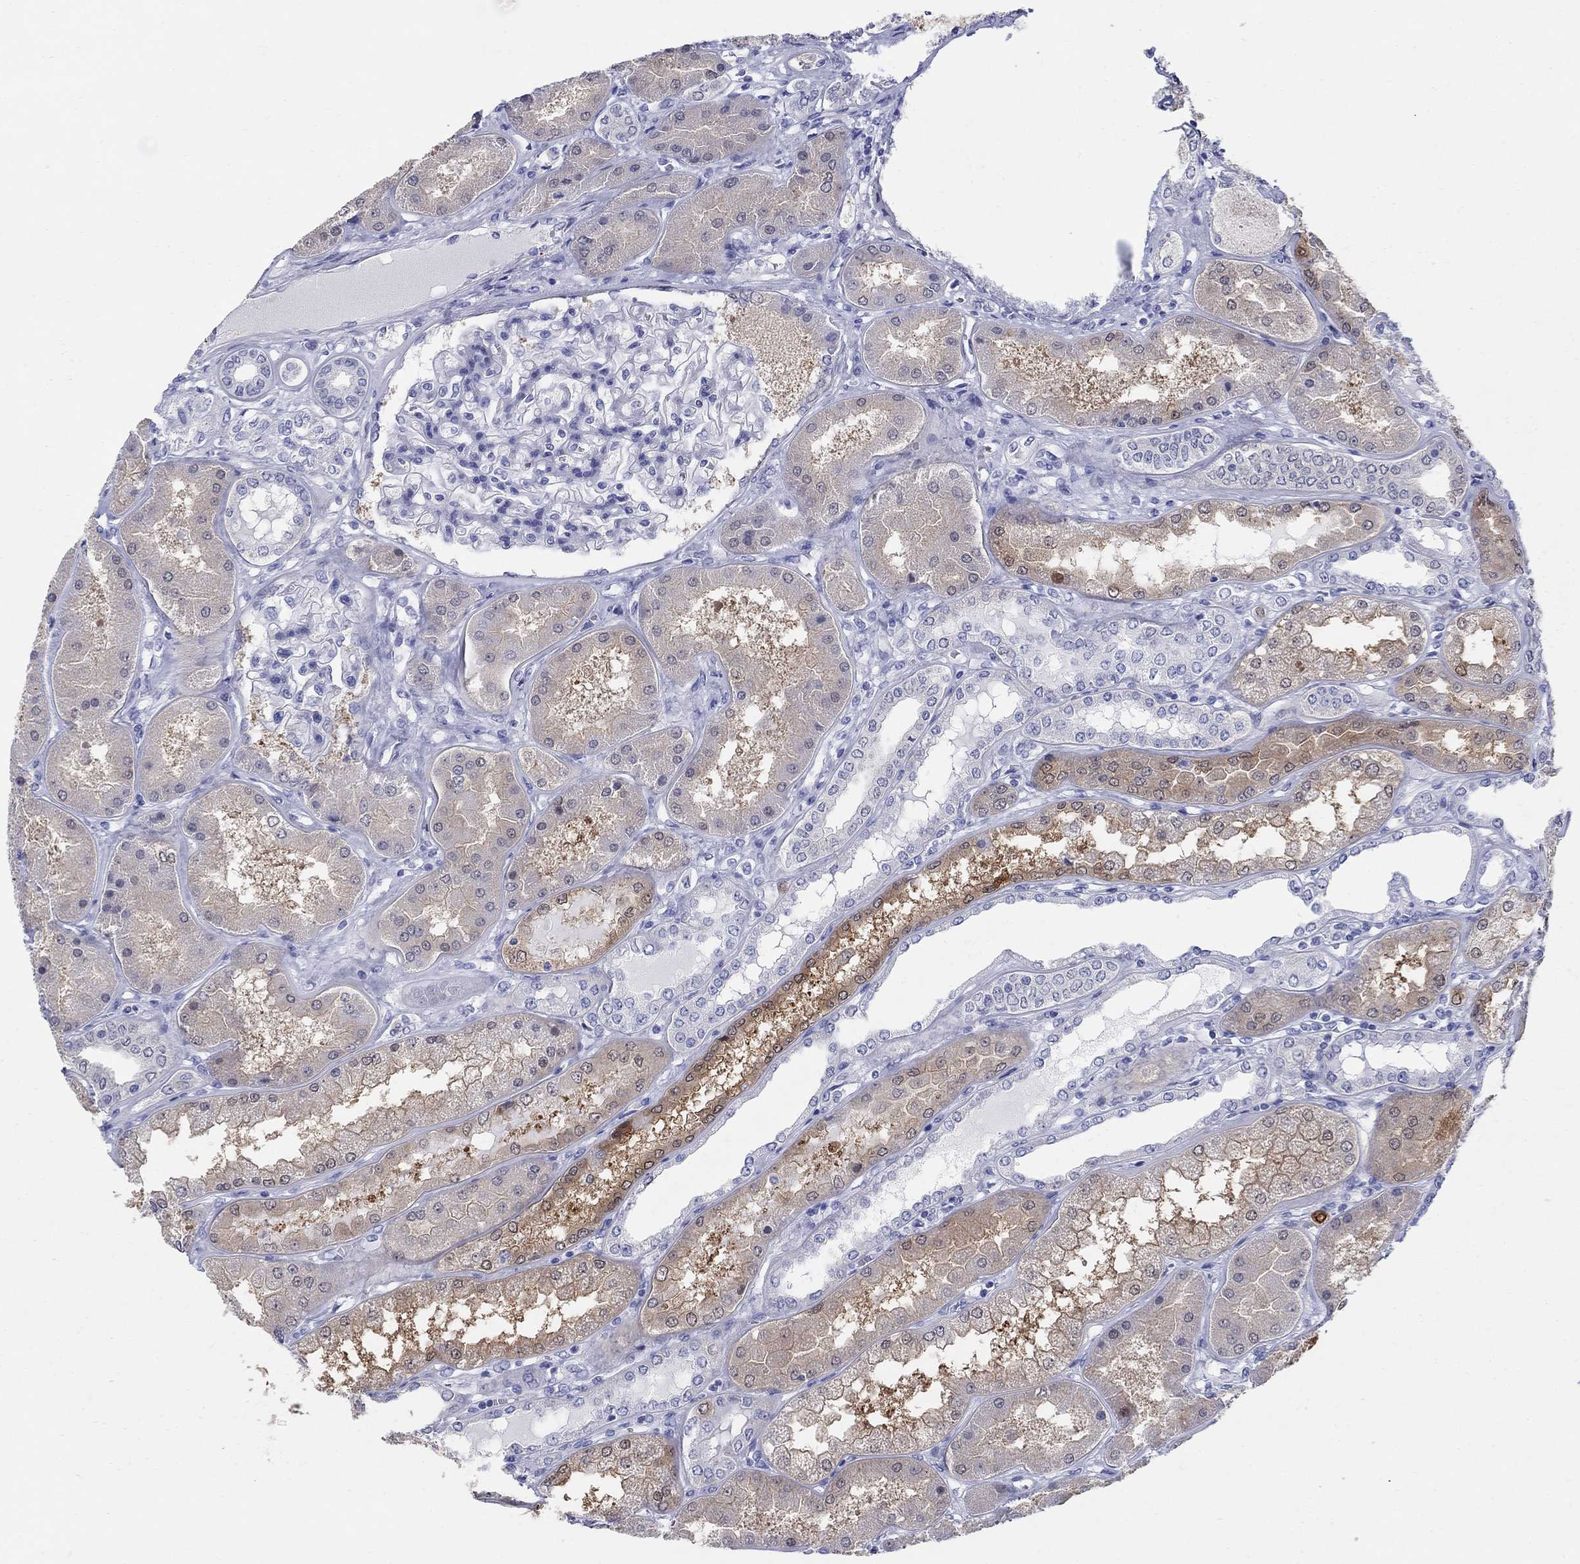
{"staining": {"intensity": "negative", "quantity": "none", "location": "none"}, "tissue": "kidney", "cell_type": "Cells in glomeruli", "image_type": "normal", "snomed": [{"axis": "morphology", "description": "Normal tissue, NOS"}, {"axis": "topography", "description": "Kidney"}], "caption": "This is an immunohistochemistry micrograph of benign human kidney. There is no expression in cells in glomeruli.", "gene": "AKR1C1", "patient": {"sex": "female", "age": 56}}